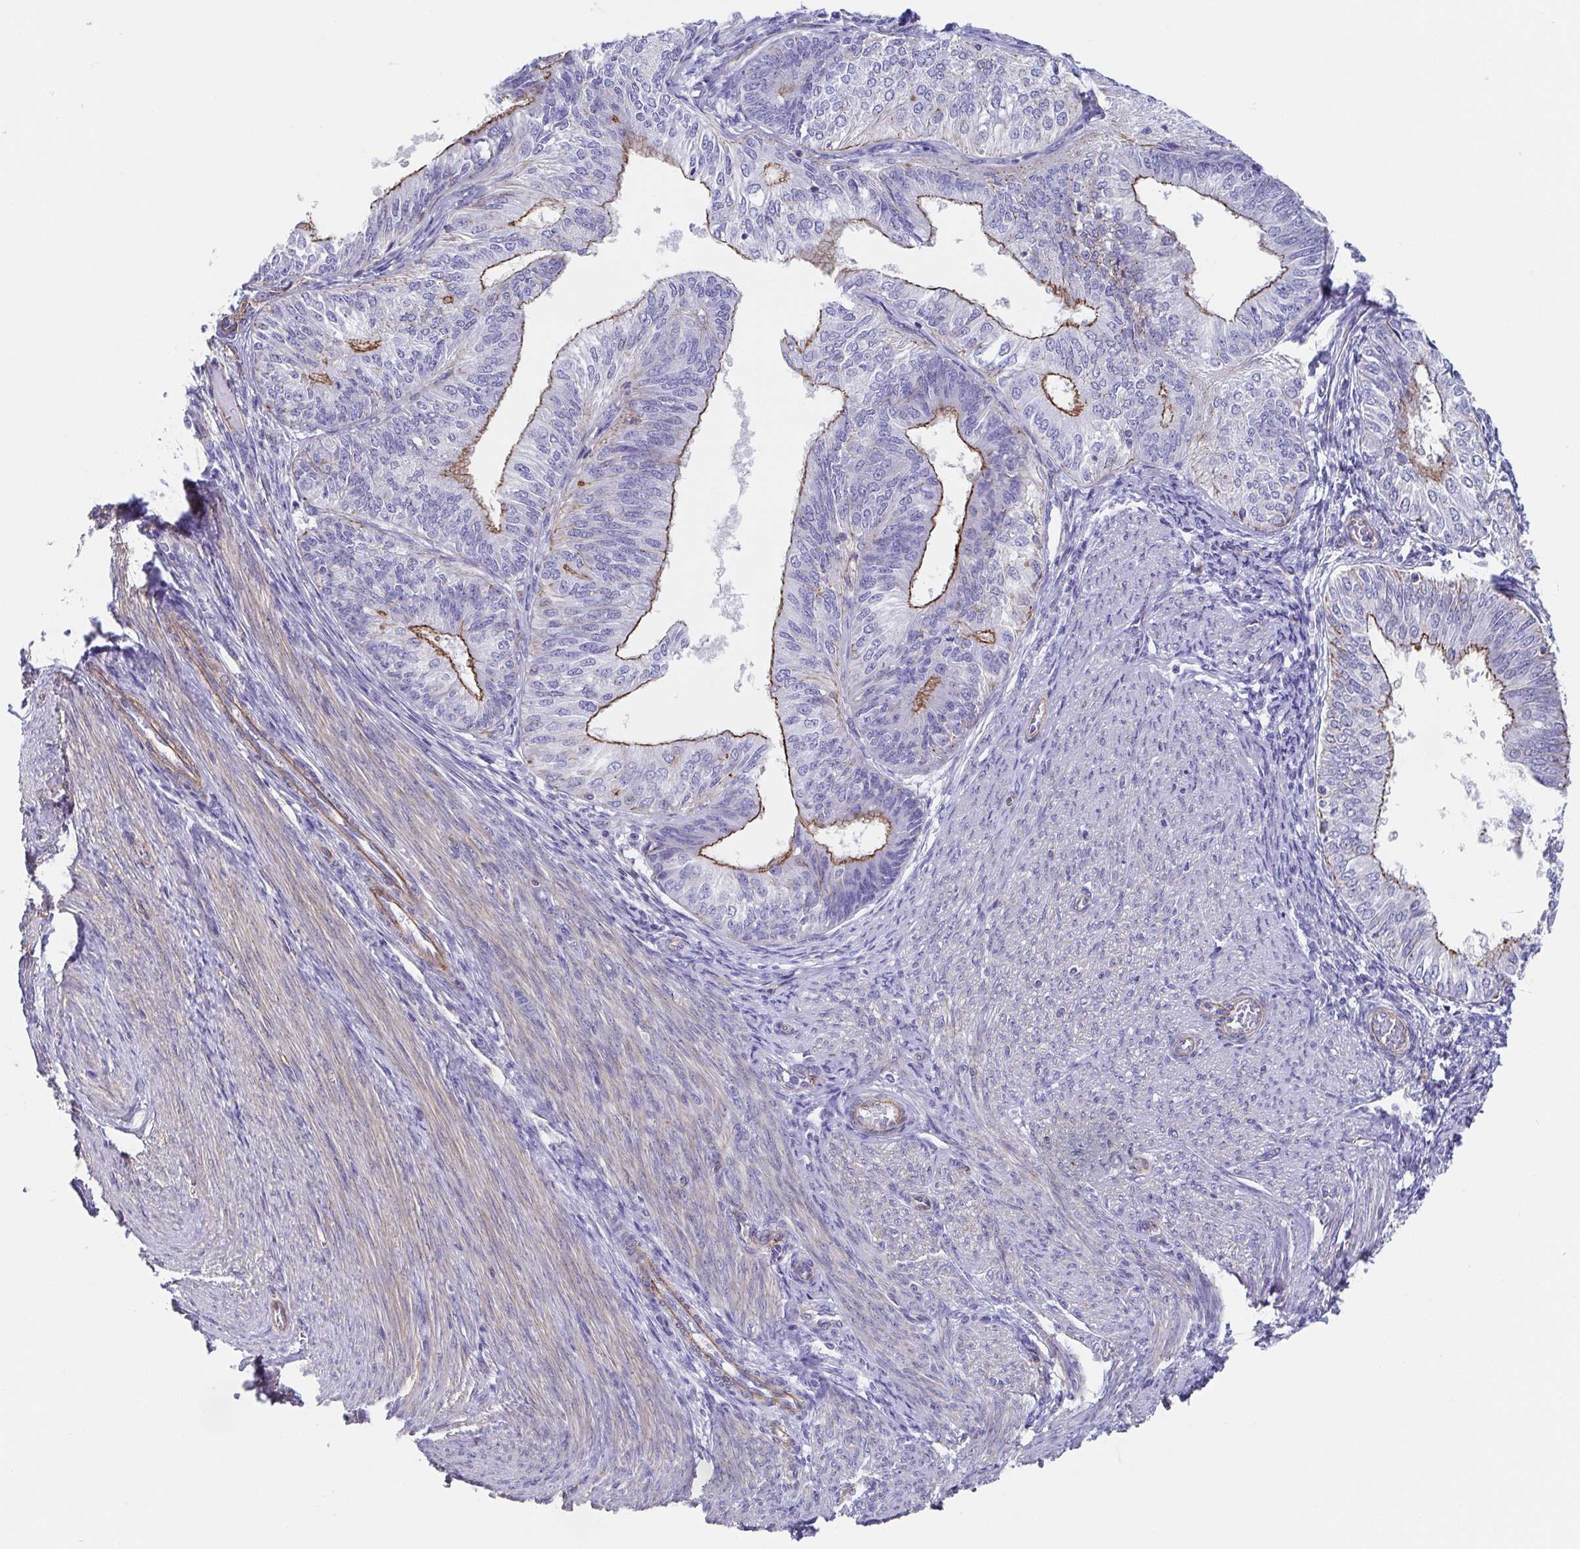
{"staining": {"intensity": "moderate", "quantity": "25%-75%", "location": "cytoplasmic/membranous"}, "tissue": "endometrial cancer", "cell_type": "Tumor cells", "image_type": "cancer", "snomed": [{"axis": "morphology", "description": "Adenocarcinoma, NOS"}, {"axis": "topography", "description": "Endometrium"}], "caption": "This is an image of immunohistochemistry staining of endometrial cancer (adenocarcinoma), which shows moderate staining in the cytoplasmic/membranous of tumor cells.", "gene": "TRAM2", "patient": {"sex": "female", "age": 58}}